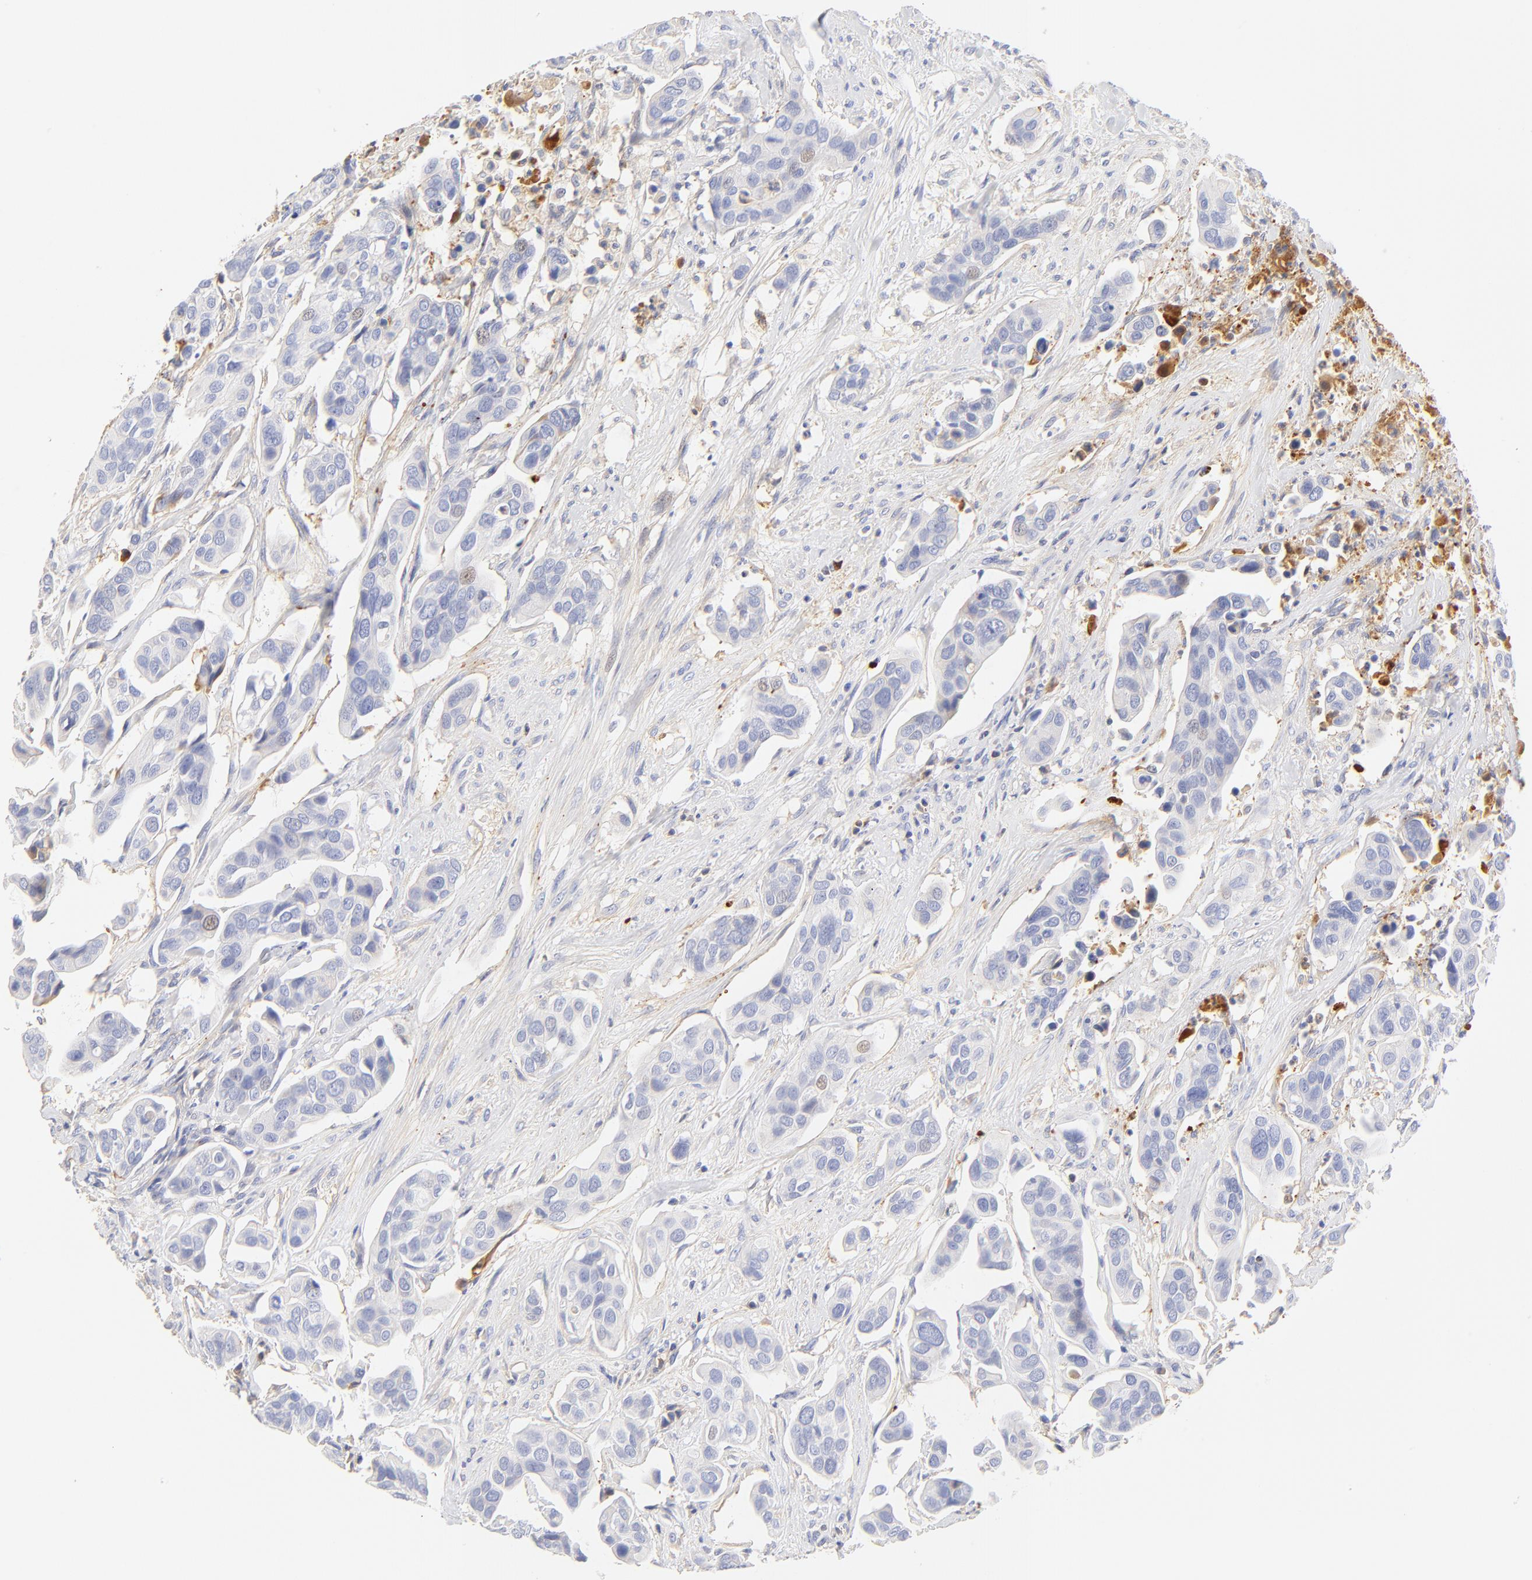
{"staining": {"intensity": "negative", "quantity": "none", "location": "none"}, "tissue": "urothelial cancer", "cell_type": "Tumor cells", "image_type": "cancer", "snomed": [{"axis": "morphology", "description": "Adenocarcinoma, NOS"}, {"axis": "topography", "description": "Urinary bladder"}], "caption": "Immunohistochemical staining of human urothelial cancer shows no significant staining in tumor cells.", "gene": "MDGA2", "patient": {"sex": "male", "age": 61}}